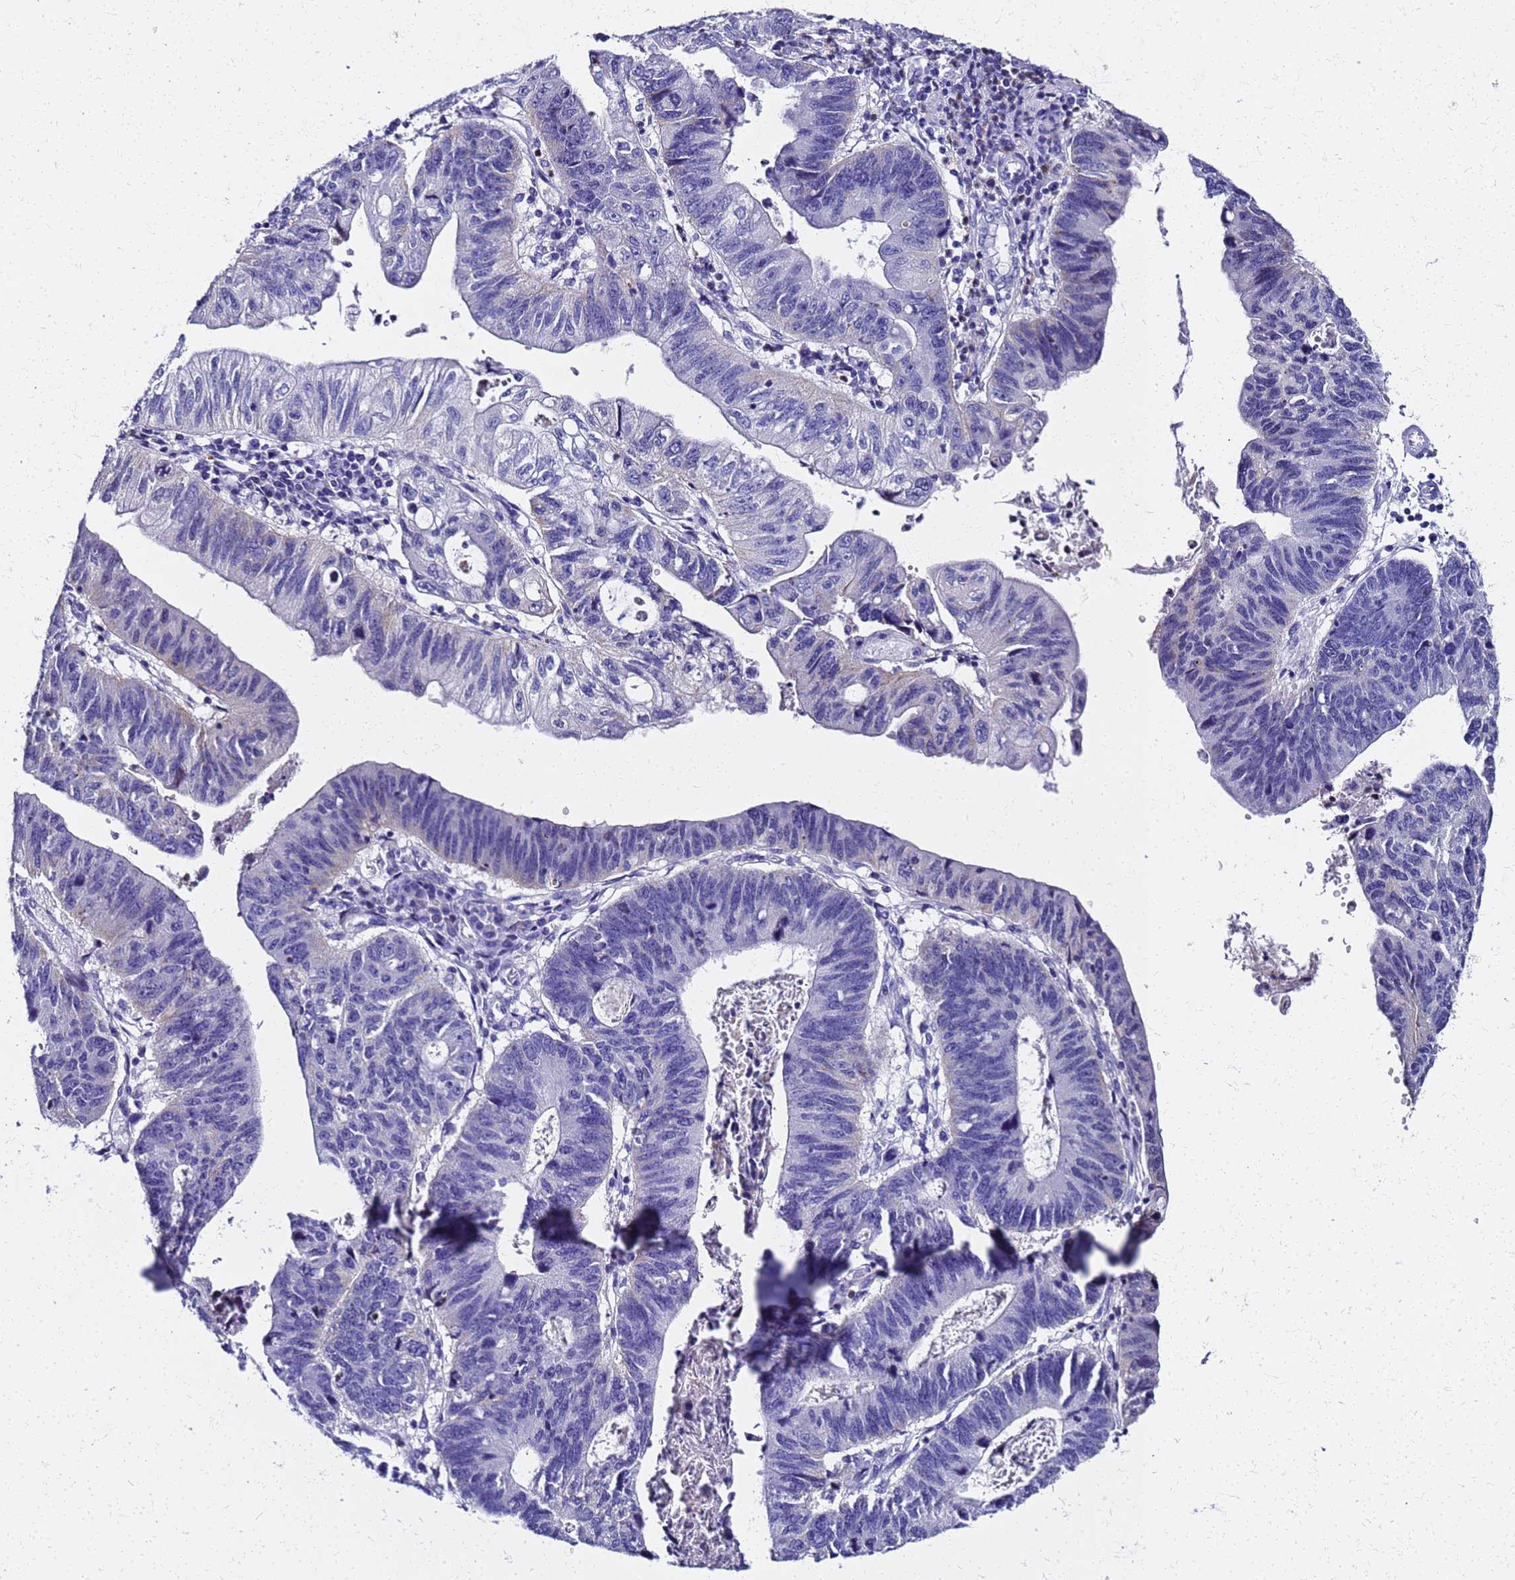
{"staining": {"intensity": "negative", "quantity": "none", "location": "none"}, "tissue": "stomach cancer", "cell_type": "Tumor cells", "image_type": "cancer", "snomed": [{"axis": "morphology", "description": "Adenocarcinoma, NOS"}, {"axis": "topography", "description": "Stomach"}], "caption": "Image shows no protein staining in tumor cells of adenocarcinoma (stomach) tissue.", "gene": "SMIM21", "patient": {"sex": "male", "age": 59}}